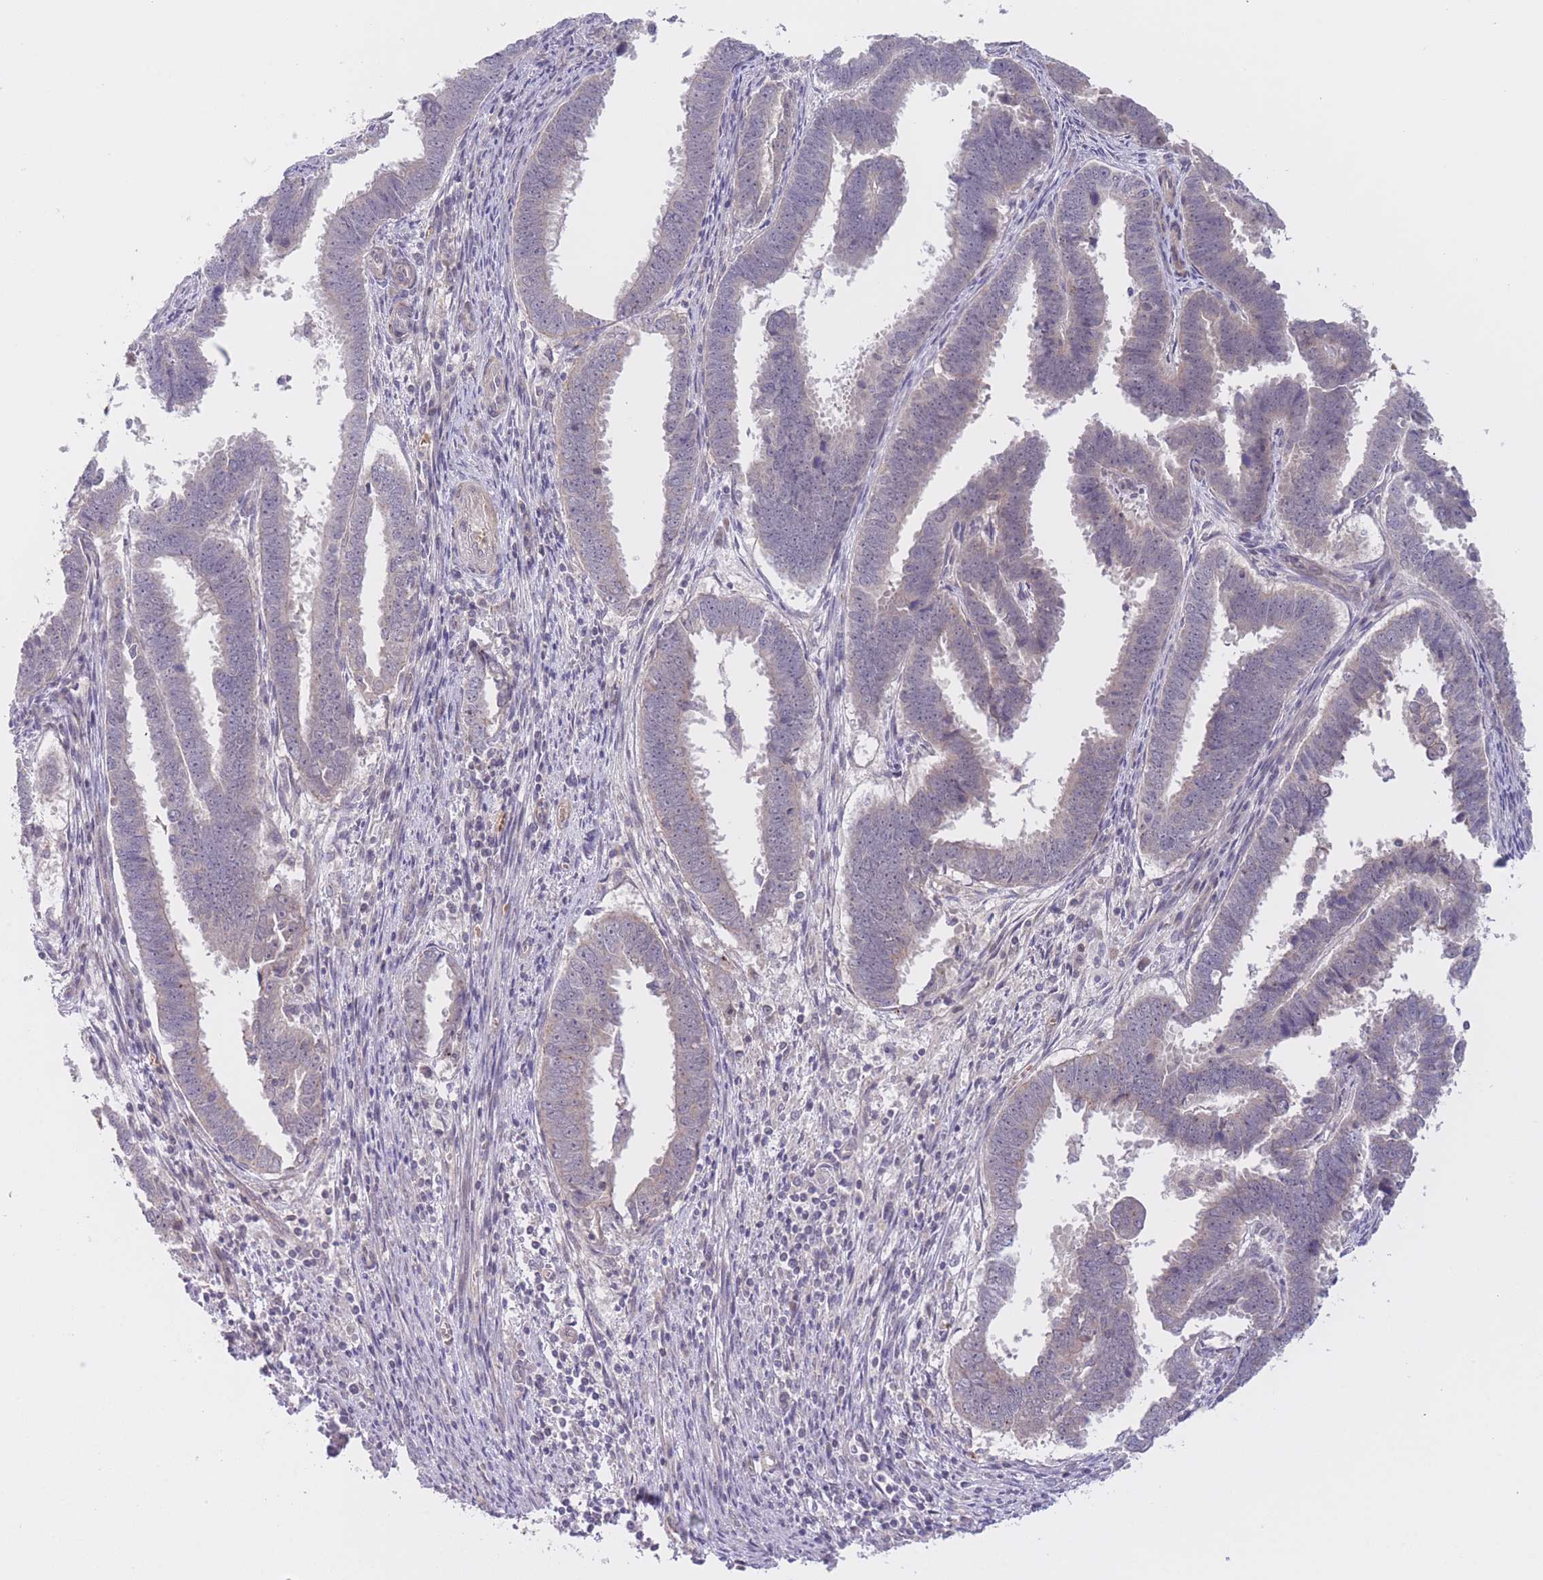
{"staining": {"intensity": "negative", "quantity": "none", "location": "none"}, "tissue": "endometrial cancer", "cell_type": "Tumor cells", "image_type": "cancer", "snomed": [{"axis": "morphology", "description": "Adenocarcinoma, NOS"}, {"axis": "topography", "description": "Endometrium"}], "caption": "Endometrial adenocarcinoma was stained to show a protein in brown. There is no significant positivity in tumor cells. (DAB (3,3'-diaminobenzidine) IHC visualized using brightfield microscopy, high magnification).", "gene": "FUT5", "patient": {"sex": "female", "age": 75}}